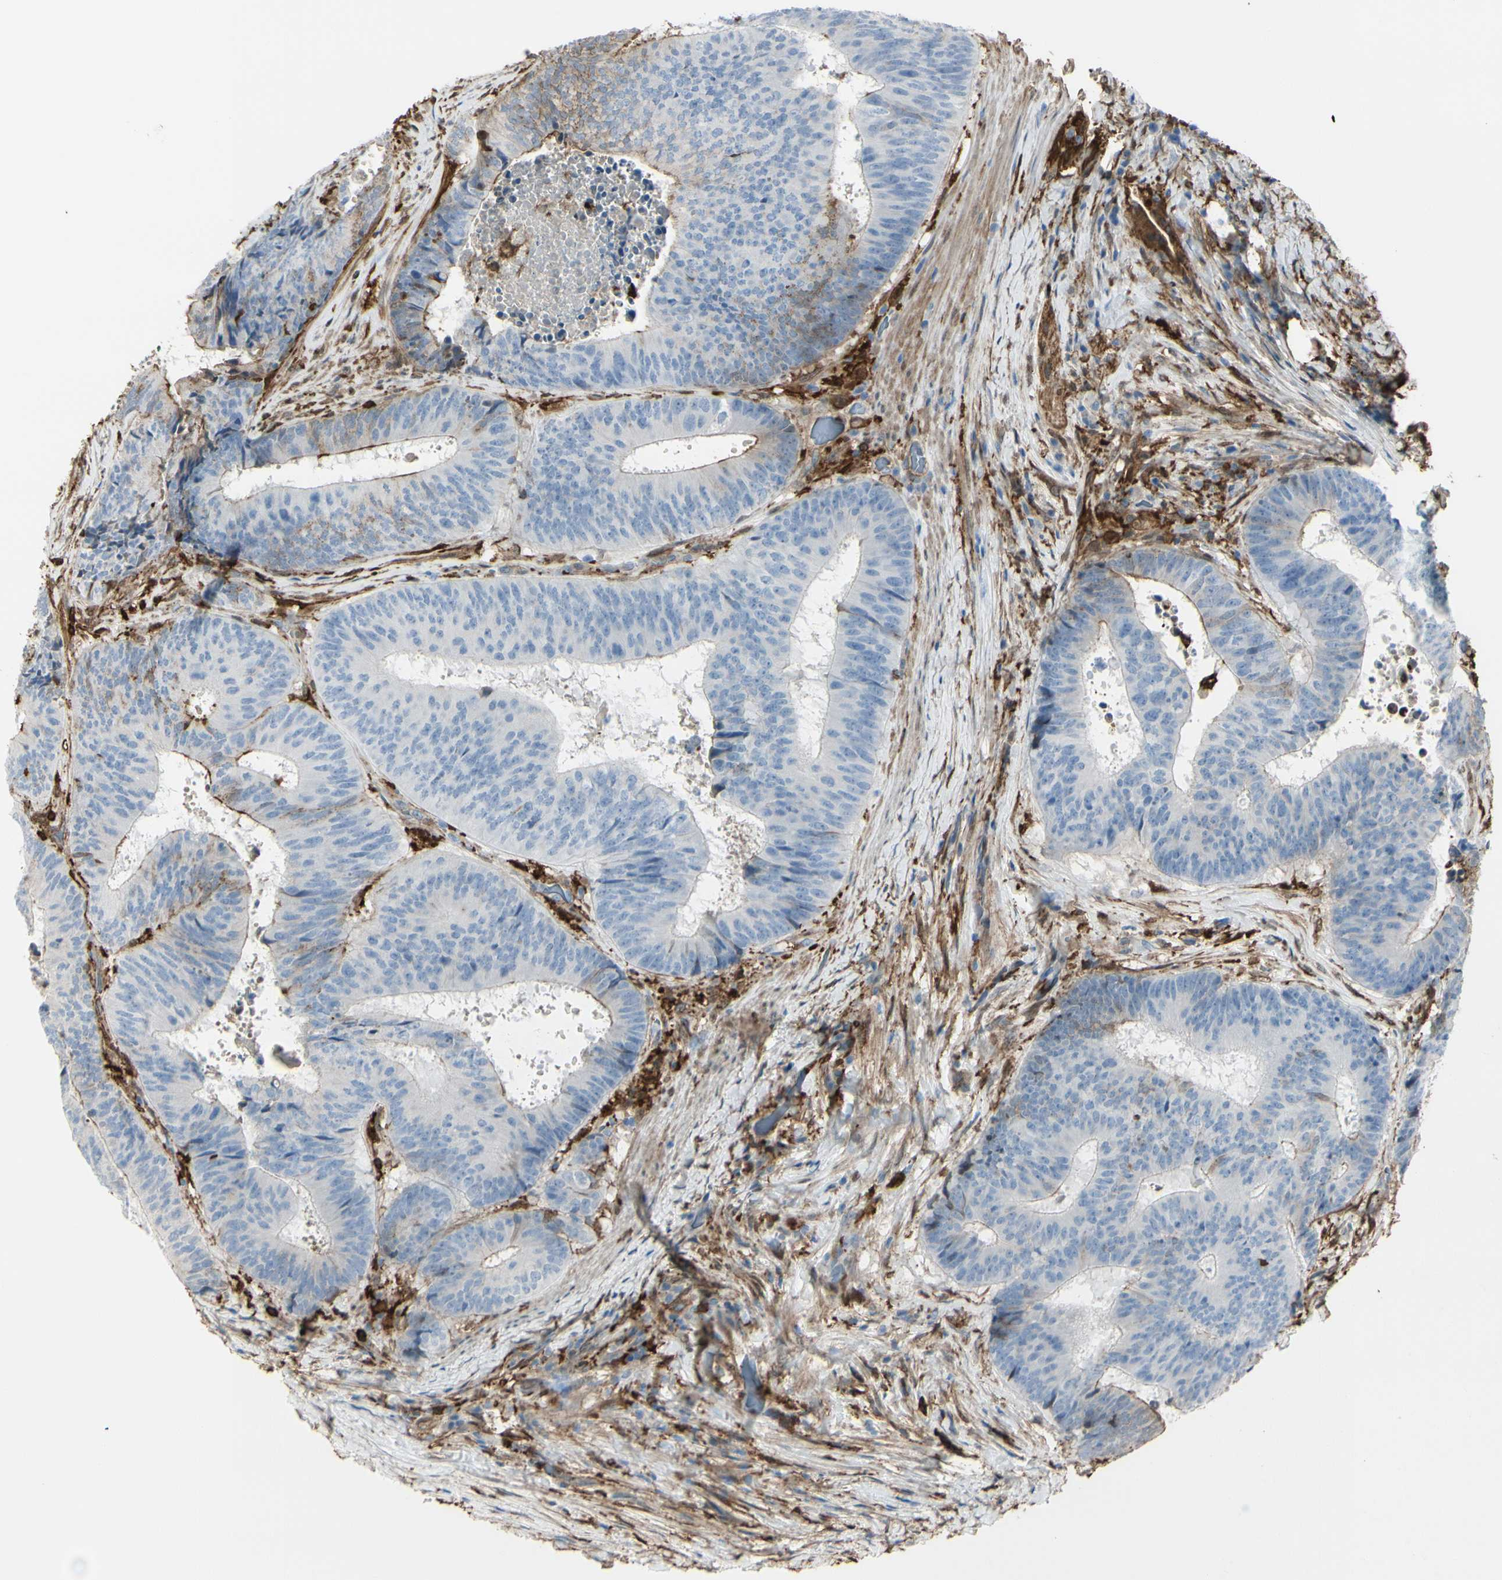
{"staining": {"intensity": "negative", "quantity": "none", "location": "none"}, "tissue": "colorectal cancer", "cell_type": "Tumor cells", "image_type": "cancer", "snomed": [{"axis": "morphology", "description": "Adenocarcinoma, NOS"}, {"axis": "topography", "description": "Rectum"}], "caption": "Immunohistochemistry of human colorectal cancer (adenocarcinoma) demonstrates no expression in tumor cells.", "gene": "GSN", "patient": {"sex": "male", "age": 72}}